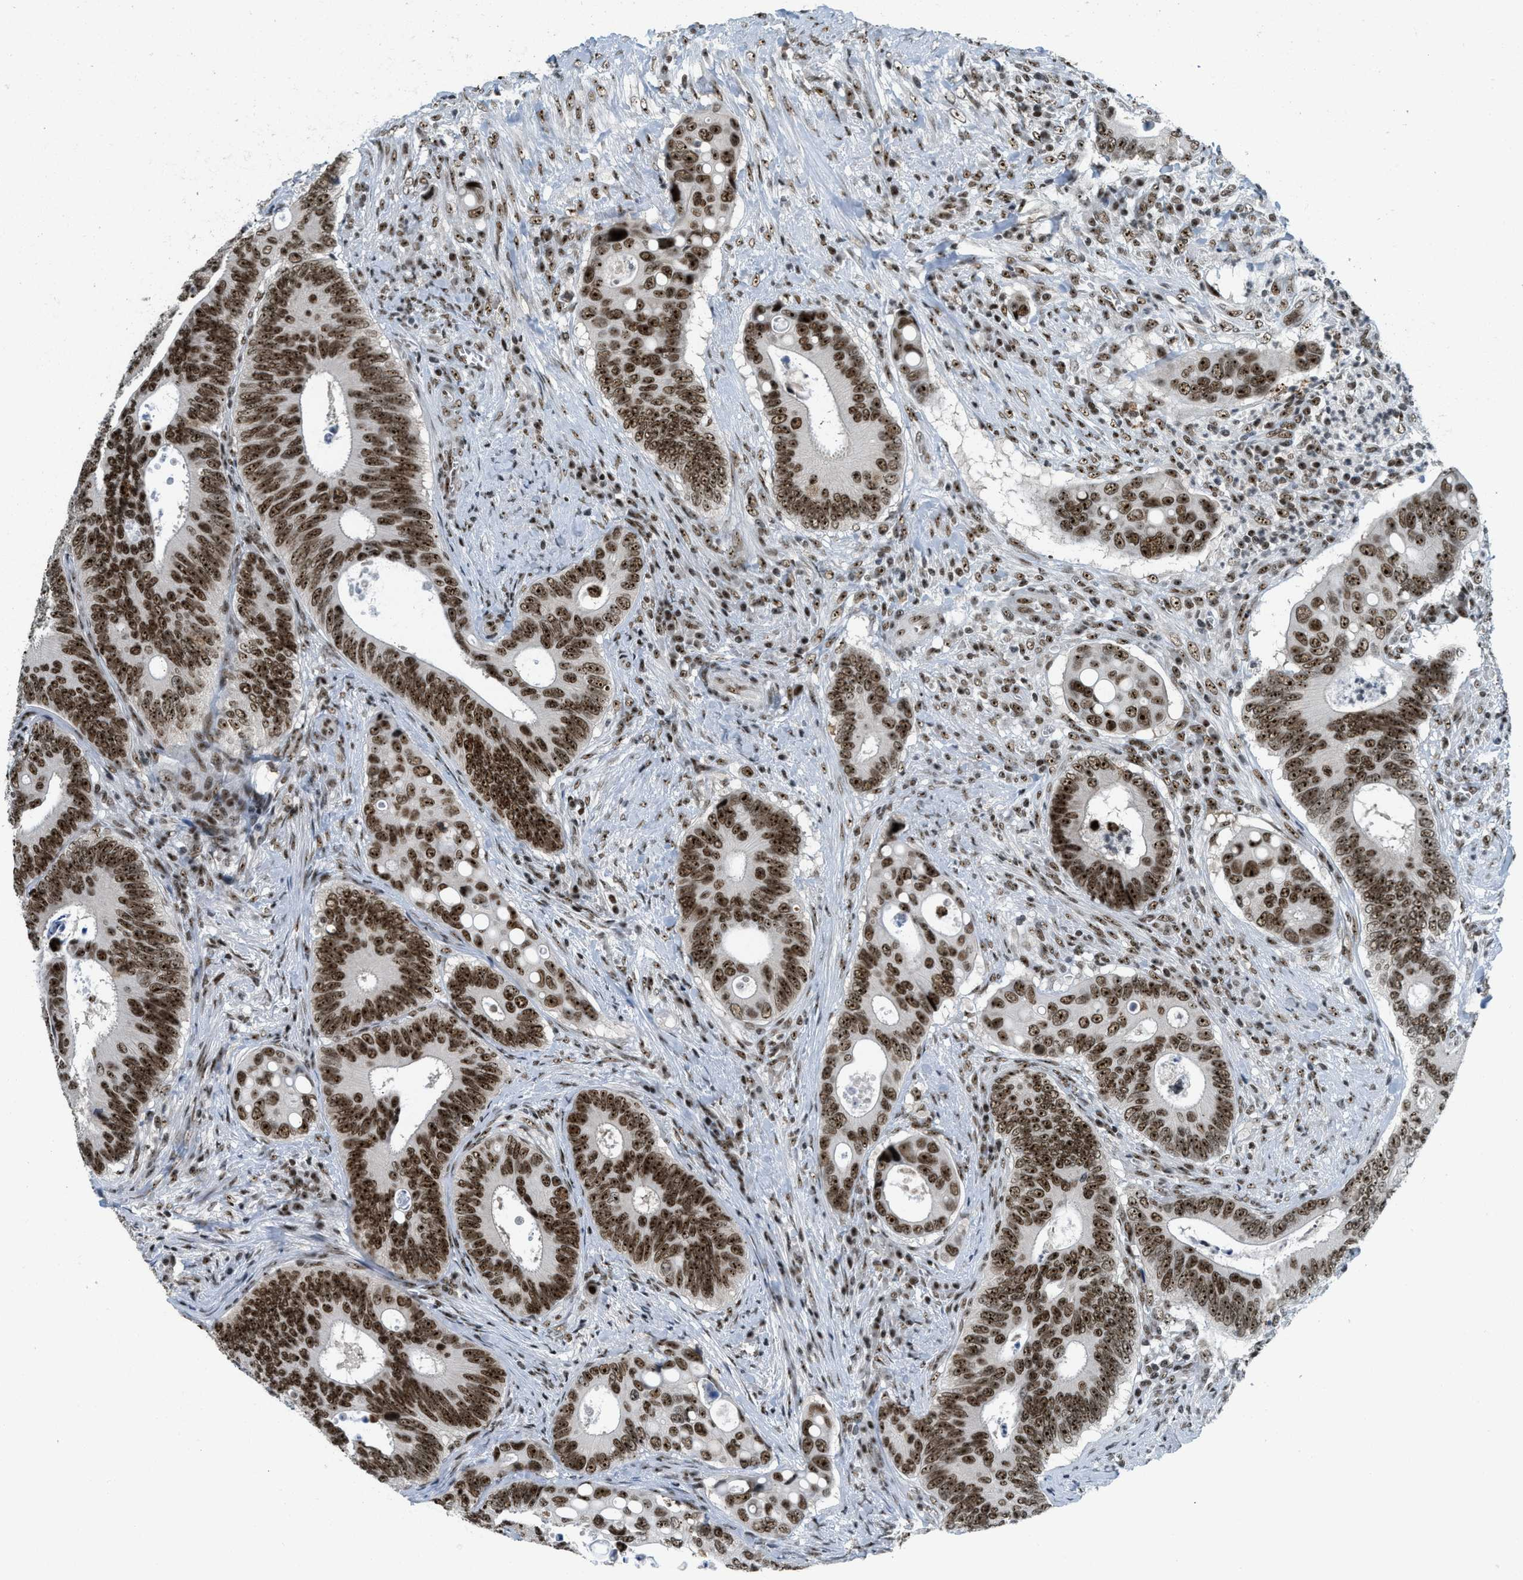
{"staining": {"intensity": "strong", "quantity": ">75%", "location": "nuclear"}, "tissue": "colorectal cancer", "cell_type": "Tumor cells", "image_type": "cancer", "snomed": [{"axis": "morphology", "description": "Inflammation, NOS"}, {"axis": "morphology", "description": "Adenocarcinoma, NOS"}, {"axis": "topography", "description": "Colon"}], "caption": "IHC of human colorectal cancer (adenocarcinoma) exhibits high levels of strong nuclear positivity in about >75% of tumor cells.", "gene": "URB1", "patient": {"sex": "male", "age": 72}}